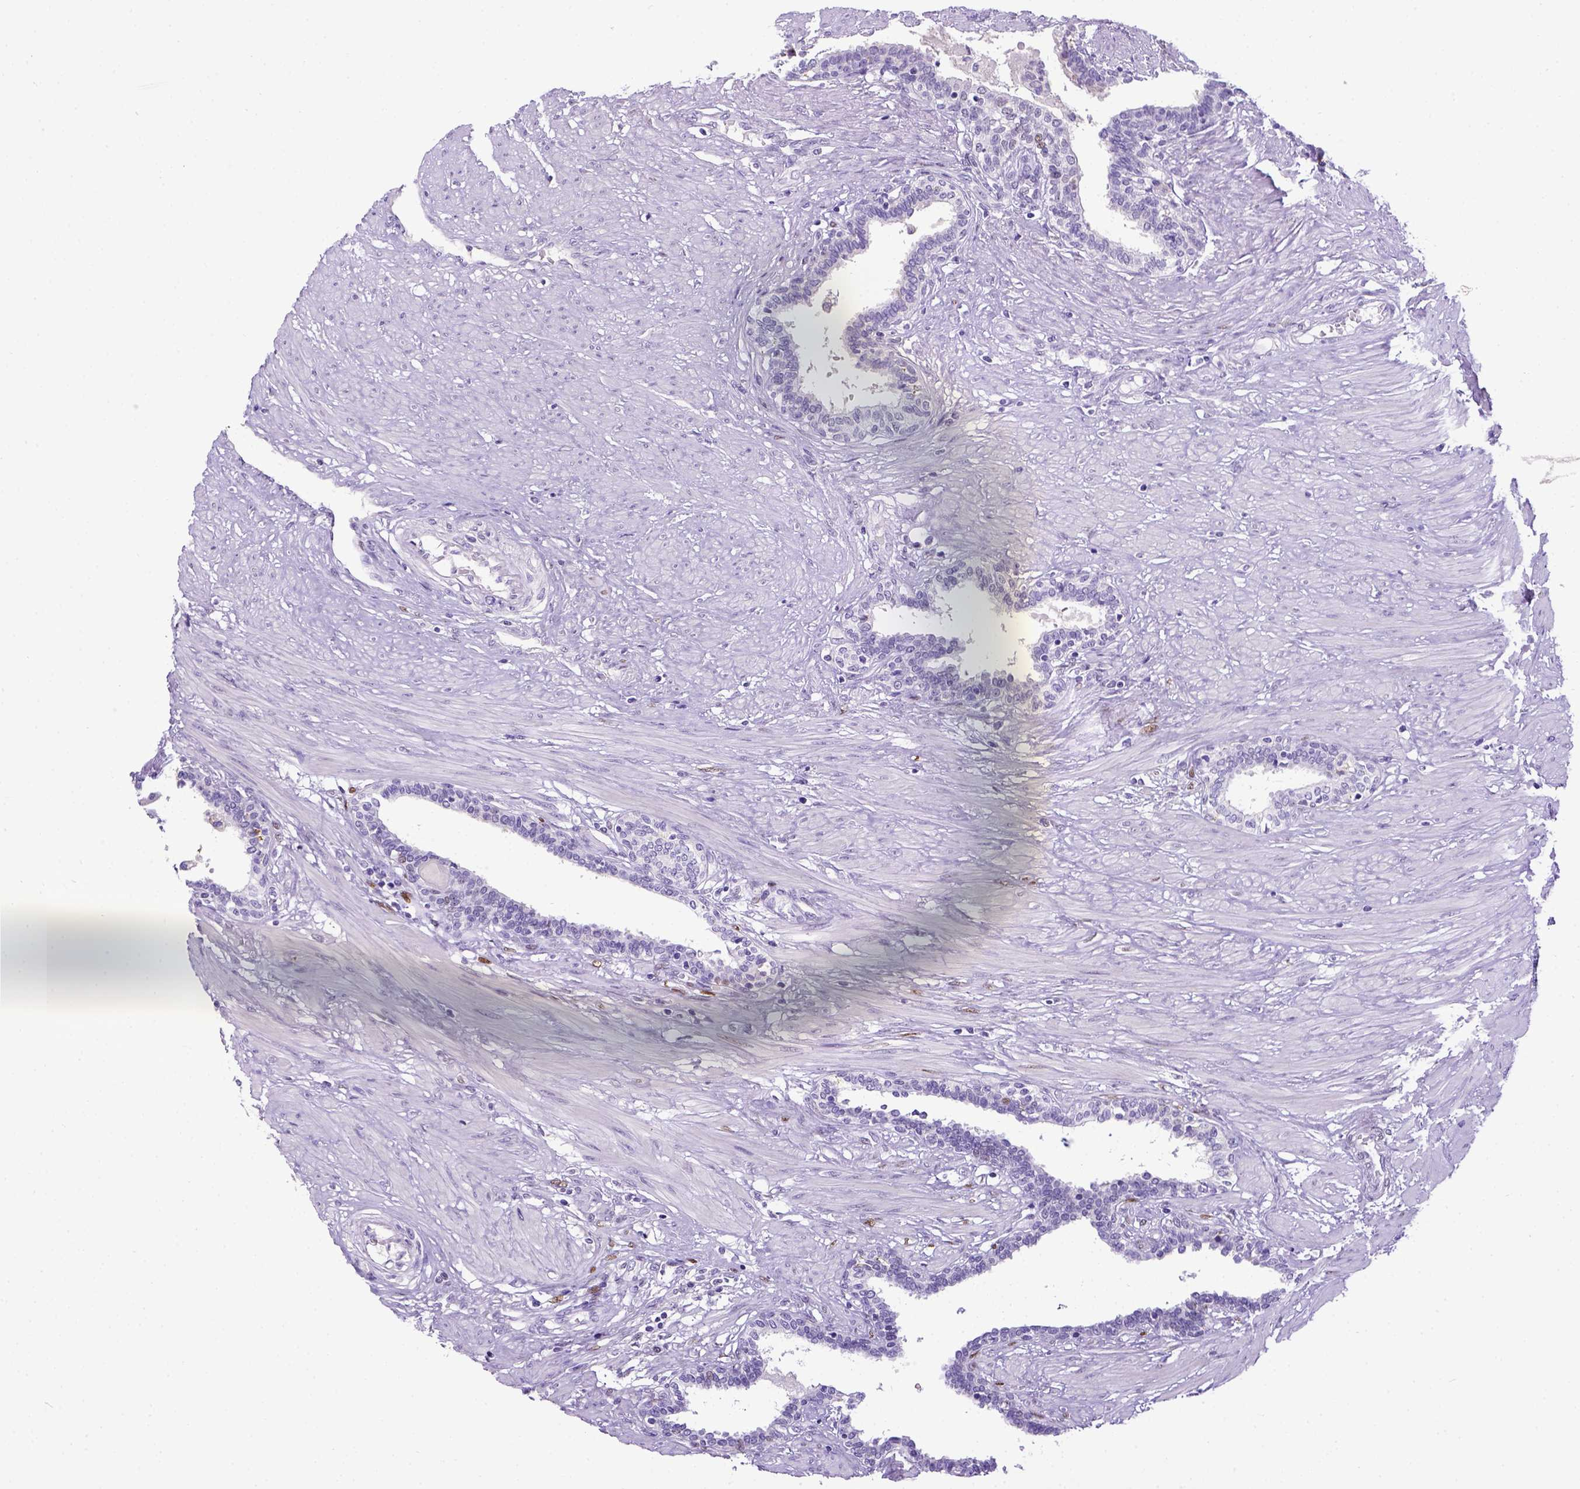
{"staining": {"intensity": "negative", "quantity": "none", "location": "none"}, "tissue": "prostate", "cell_type": "Glandular cells", "image_type": "normal", "snomed": [{"axis": "morphology", "description": "Normal tissue, NOS"}, {"axis": "topography", "description": "Prostate"}], "caption": "Glandular cells are negative for brown protein staining in unremarkable prostate. (DAB (3,3'-diaminobenzidine) immunohistochemistry (IHC), high magnification).", "gene": "ESR1", "patient": {"sex": "male", "age": 55}}